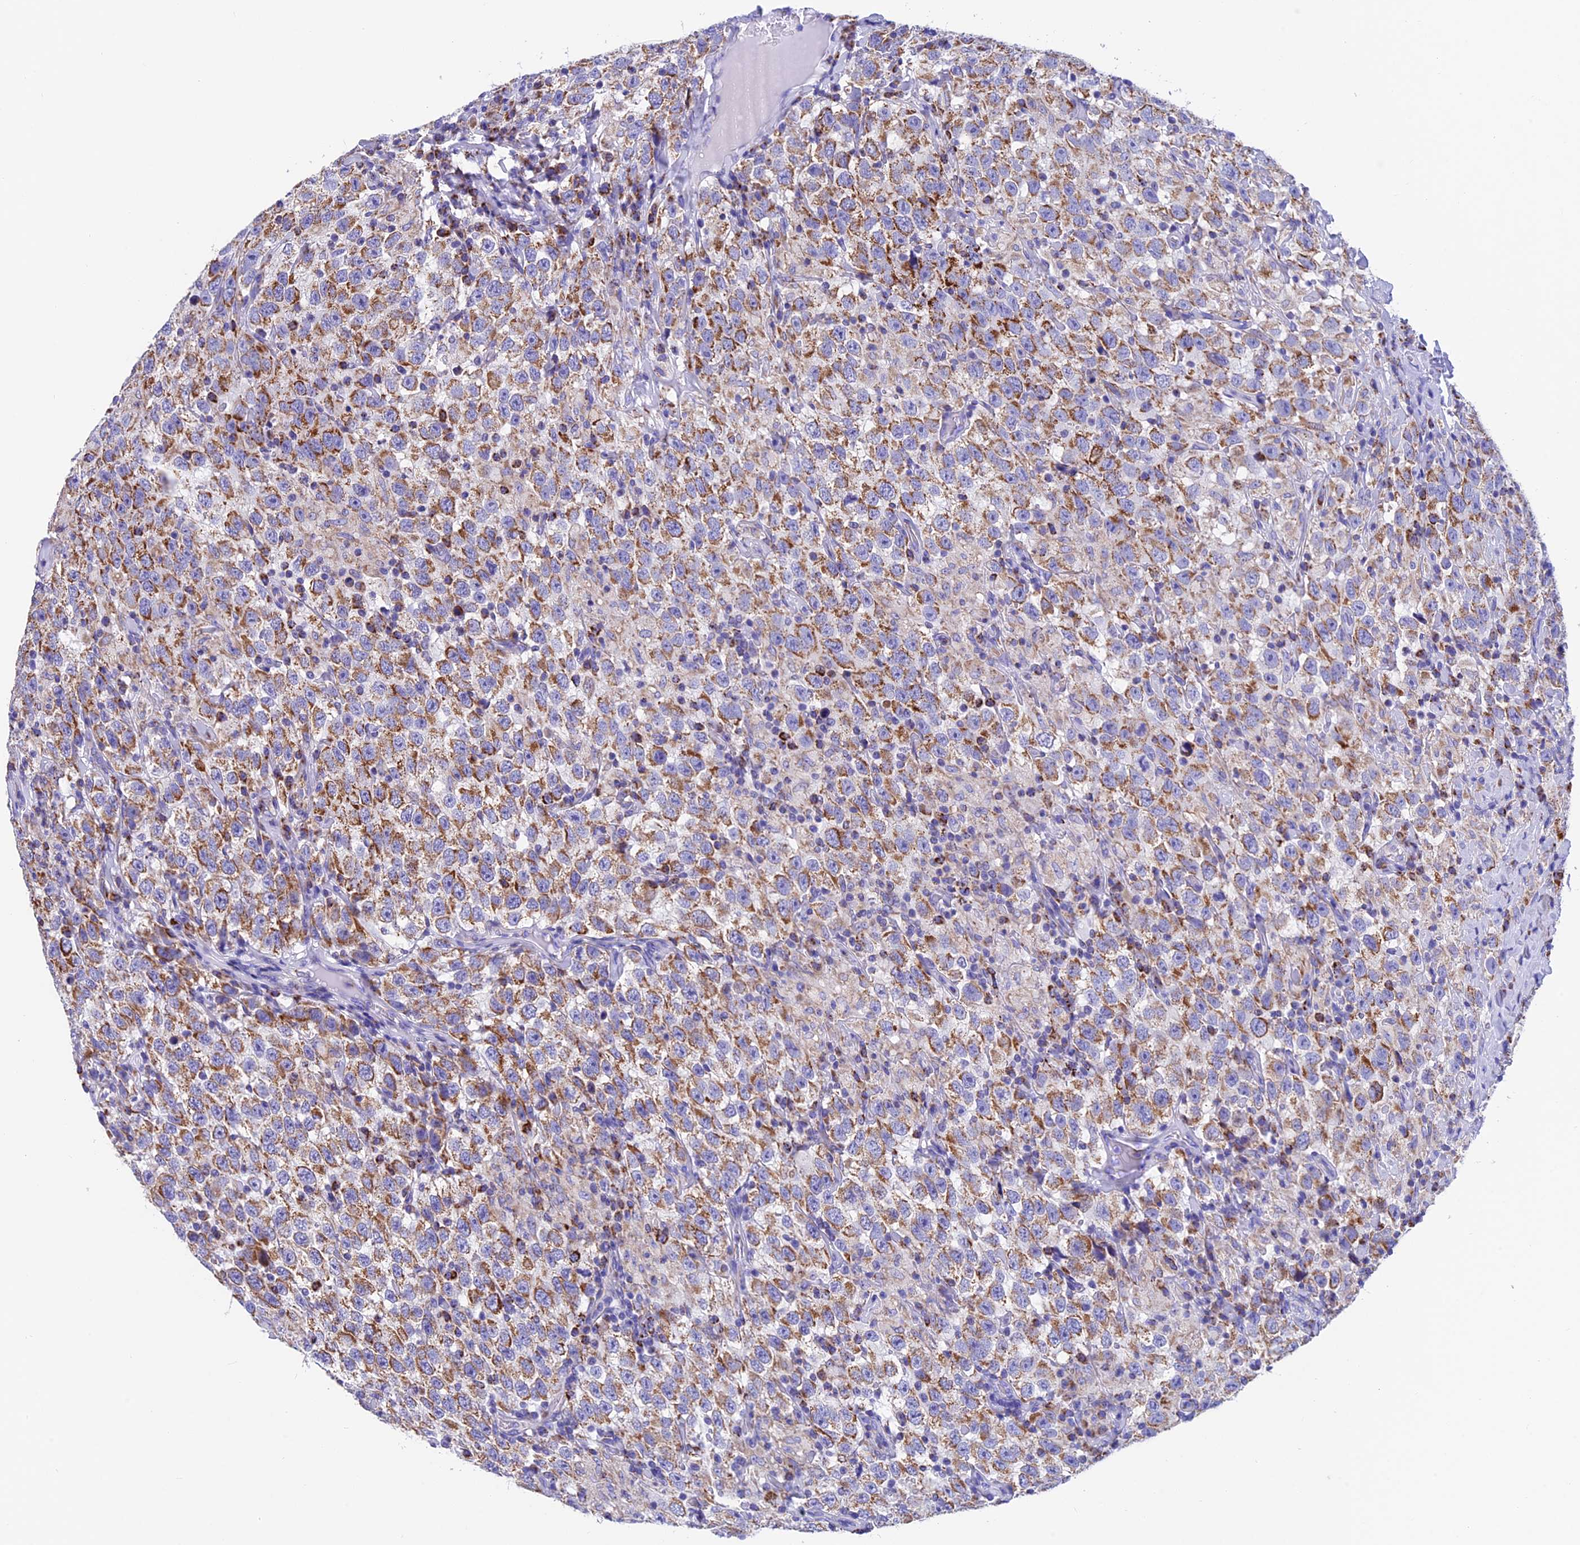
{"staining": {"intensity": "moderate", "quantity": "25%-75%", "location": "cytoplasmic/membranous"}, "tissue": "testis cancer", "cell_type": "Tumor cells", "image_type": "cancer", "snomed": [{"axis": "morphology", "description": "Seminoma, NOS"}, {"axis": "topography", "description": "Testis"}], "caption": "Testis cancer (seminoma) was stained to show a protein in brown. There is medium levels of moderate cytoplasmic/membranous expression in approximately 25%-75% of tumor cells. Using DAB (3,3'-diaminobenzidine) (brown) and hematoxylin (blue) stains, captured at high magnification using brightfield microscopy.", "gene": "SLC8B1", "patient": {"sex": "male", "age": 41}}